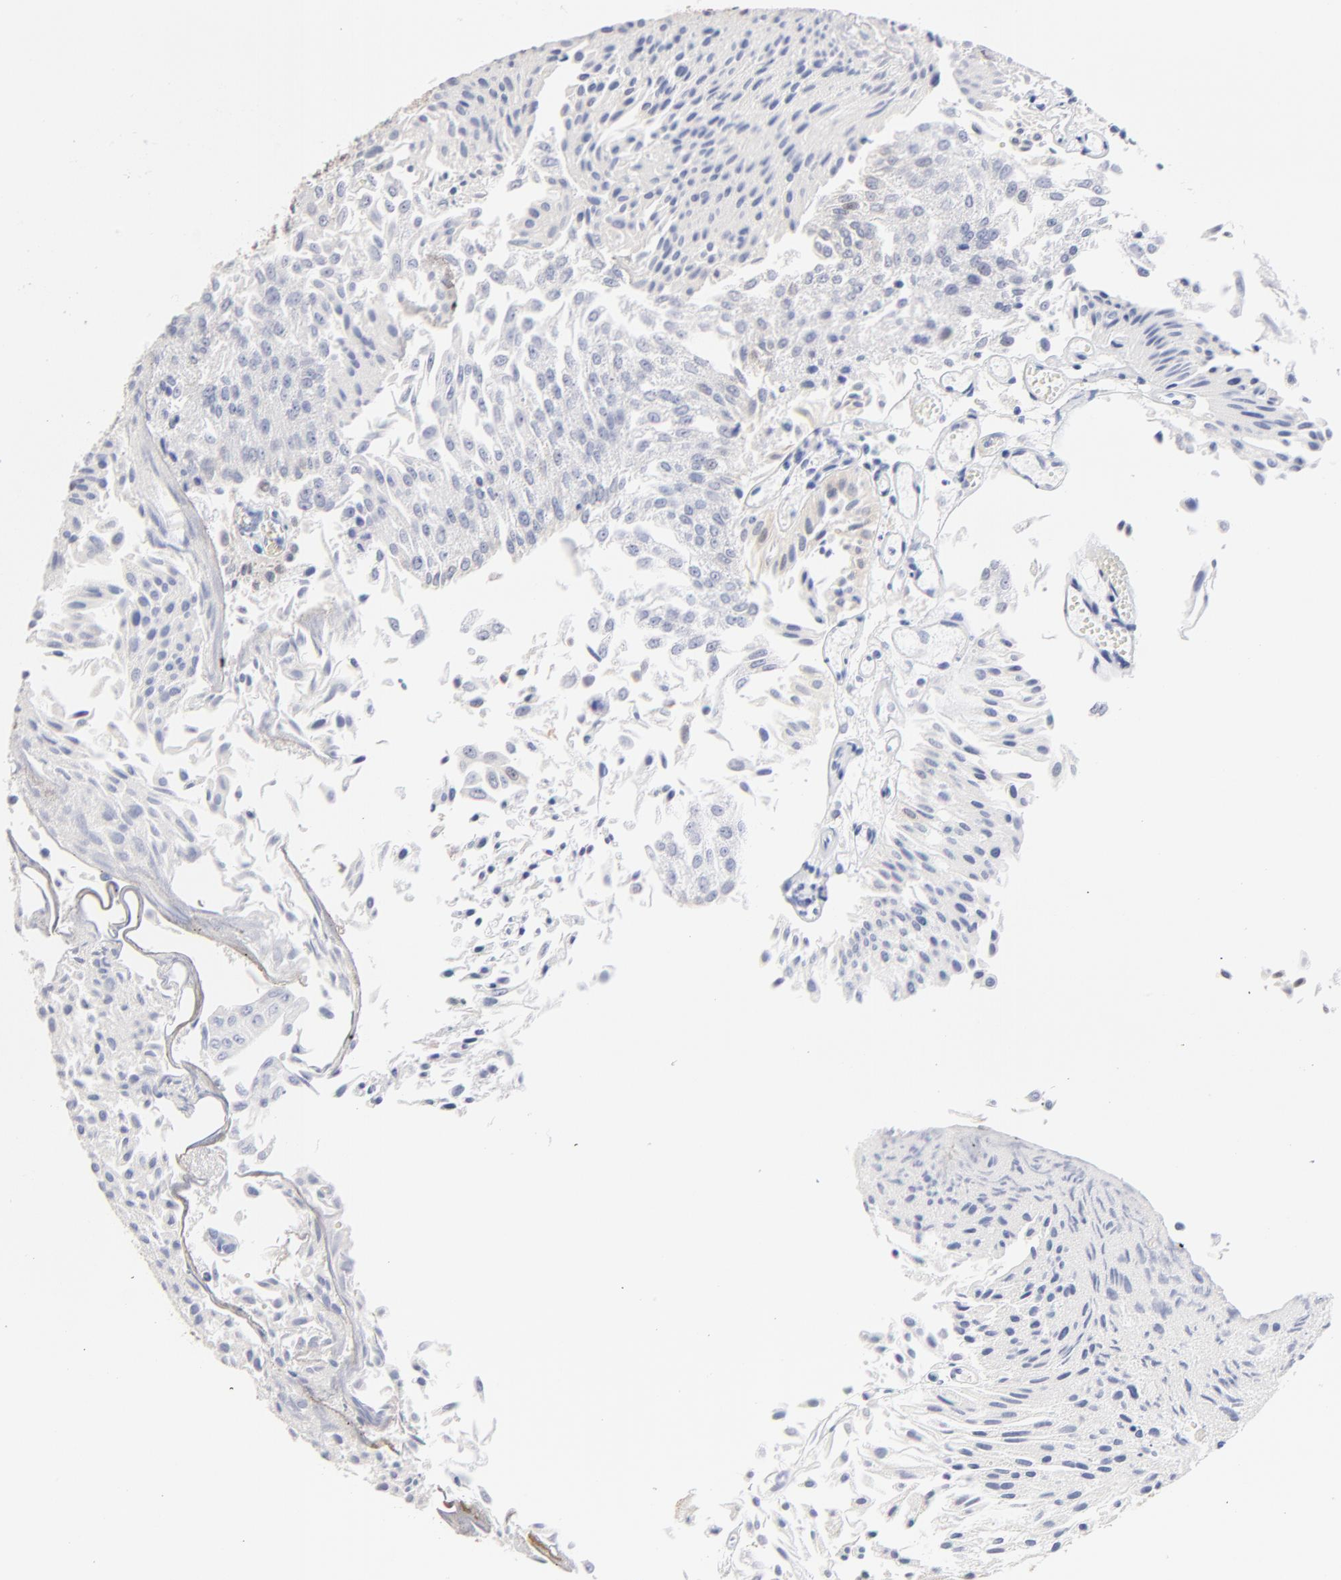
{"staining": {"intensity": "negative", "quantity": "none", "location": "none"}, "tissue": "urothelial cancer", "cell_type": "Tumor cells", "image_type": "cancer", "snomed": [{"axis": "morphology", "description": "Urothelial carcinoma, Low grade"}, {"axis": "topography", "description": "Urinary bladder"}], "caption": "Low-grade urothelial carcinoma stained for a protein using immunohistochemistry (IHC) exhibits no staining tumor cells.", "gene": "SMARCA1", "patient": {"sex": "male", "age": 86}}